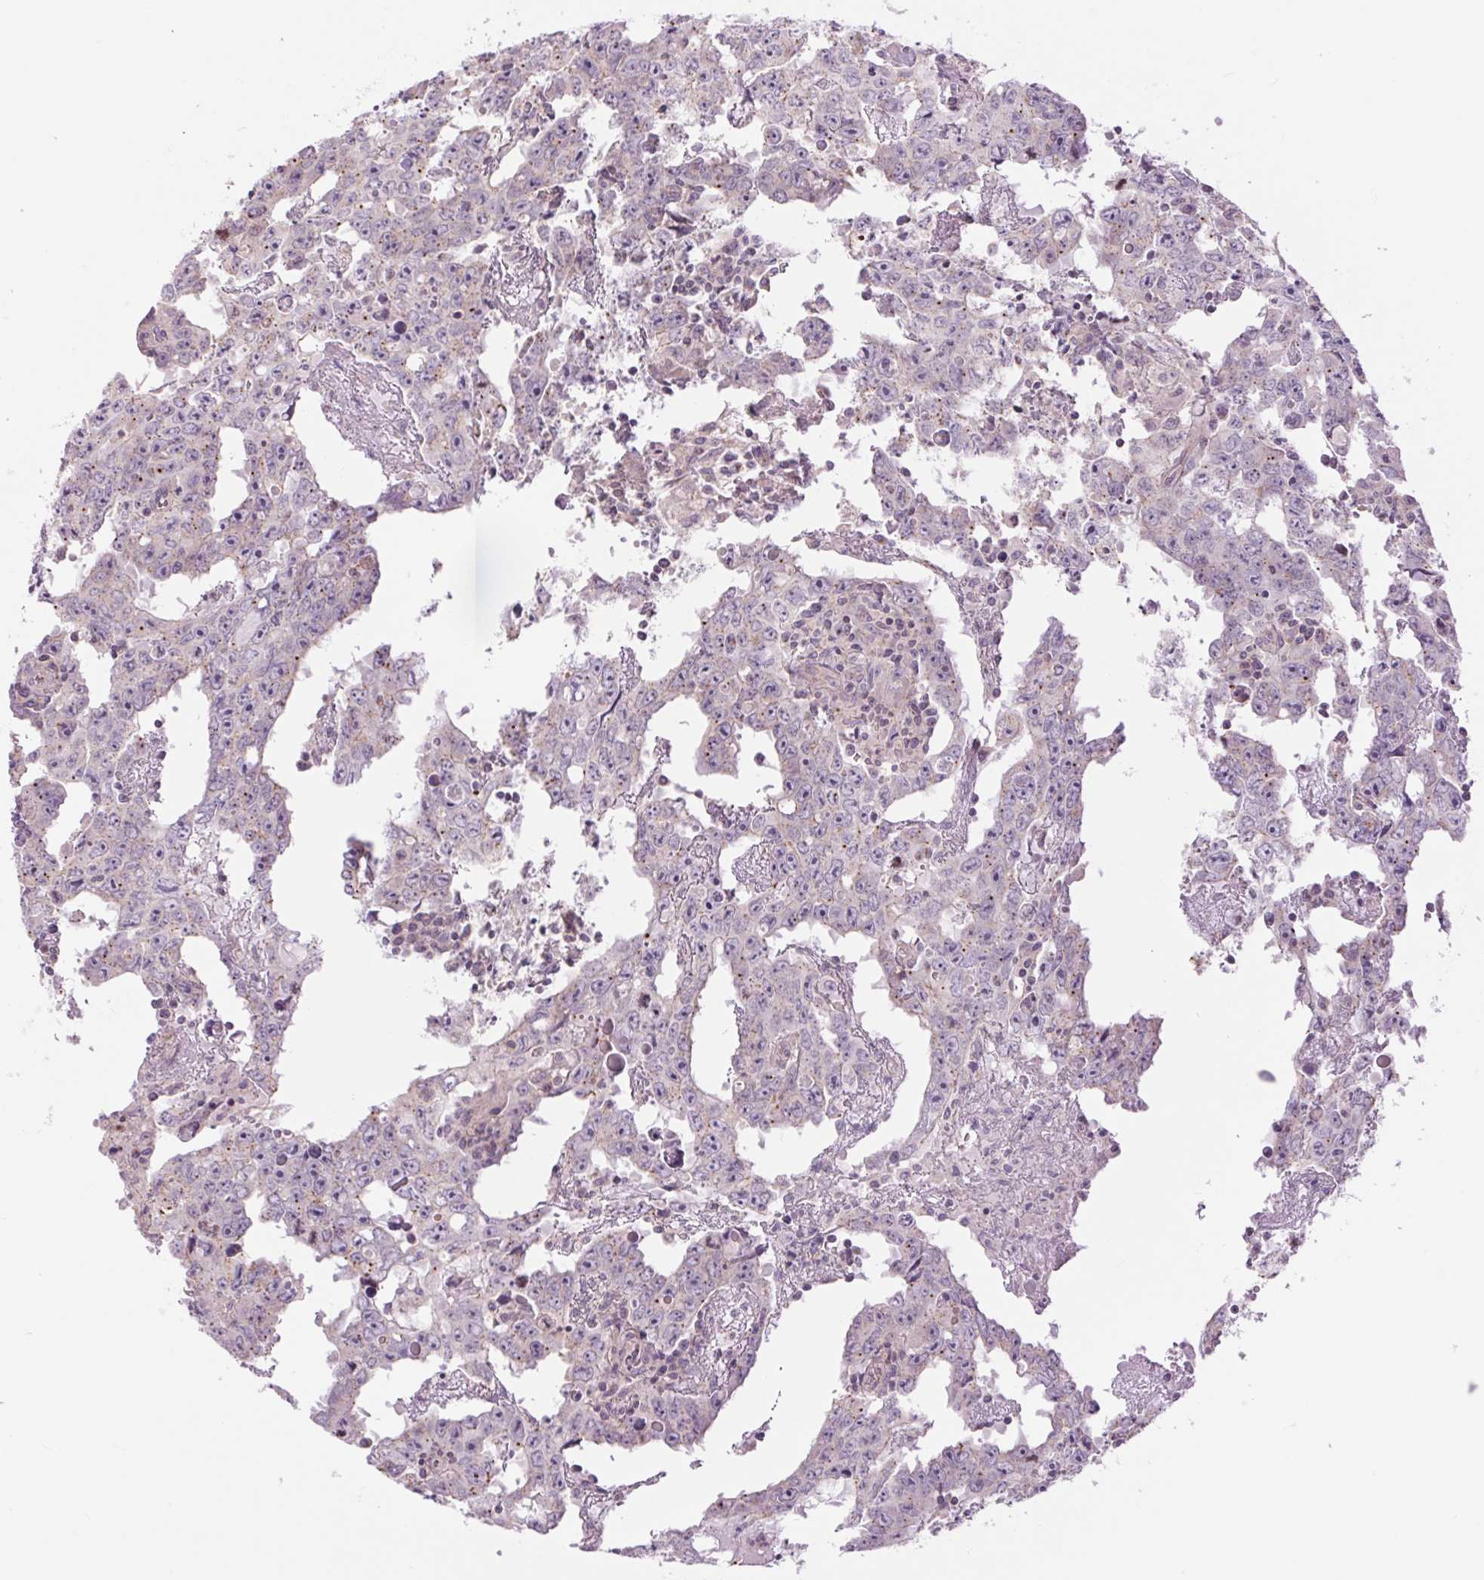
{"staining": {"intensity": "negative", "quantity": "none", "location": "none"}, "tissue": "testis cancer", "cell_type": "Tumor cells", "image_type": "cancer", "snomed": [{"axis": "morphology", "description": "Carcinoma, Embryonal, NOS"}, {"axis": "topography", "description": "Testis"}], "caption": "The immunohistochemistry photomicrograph has no significant expression in tumor cells of testis embryonal carcinoma tissue.", "gene": "CTNNA3", "patient": {"sex": "male", "age": 22}}